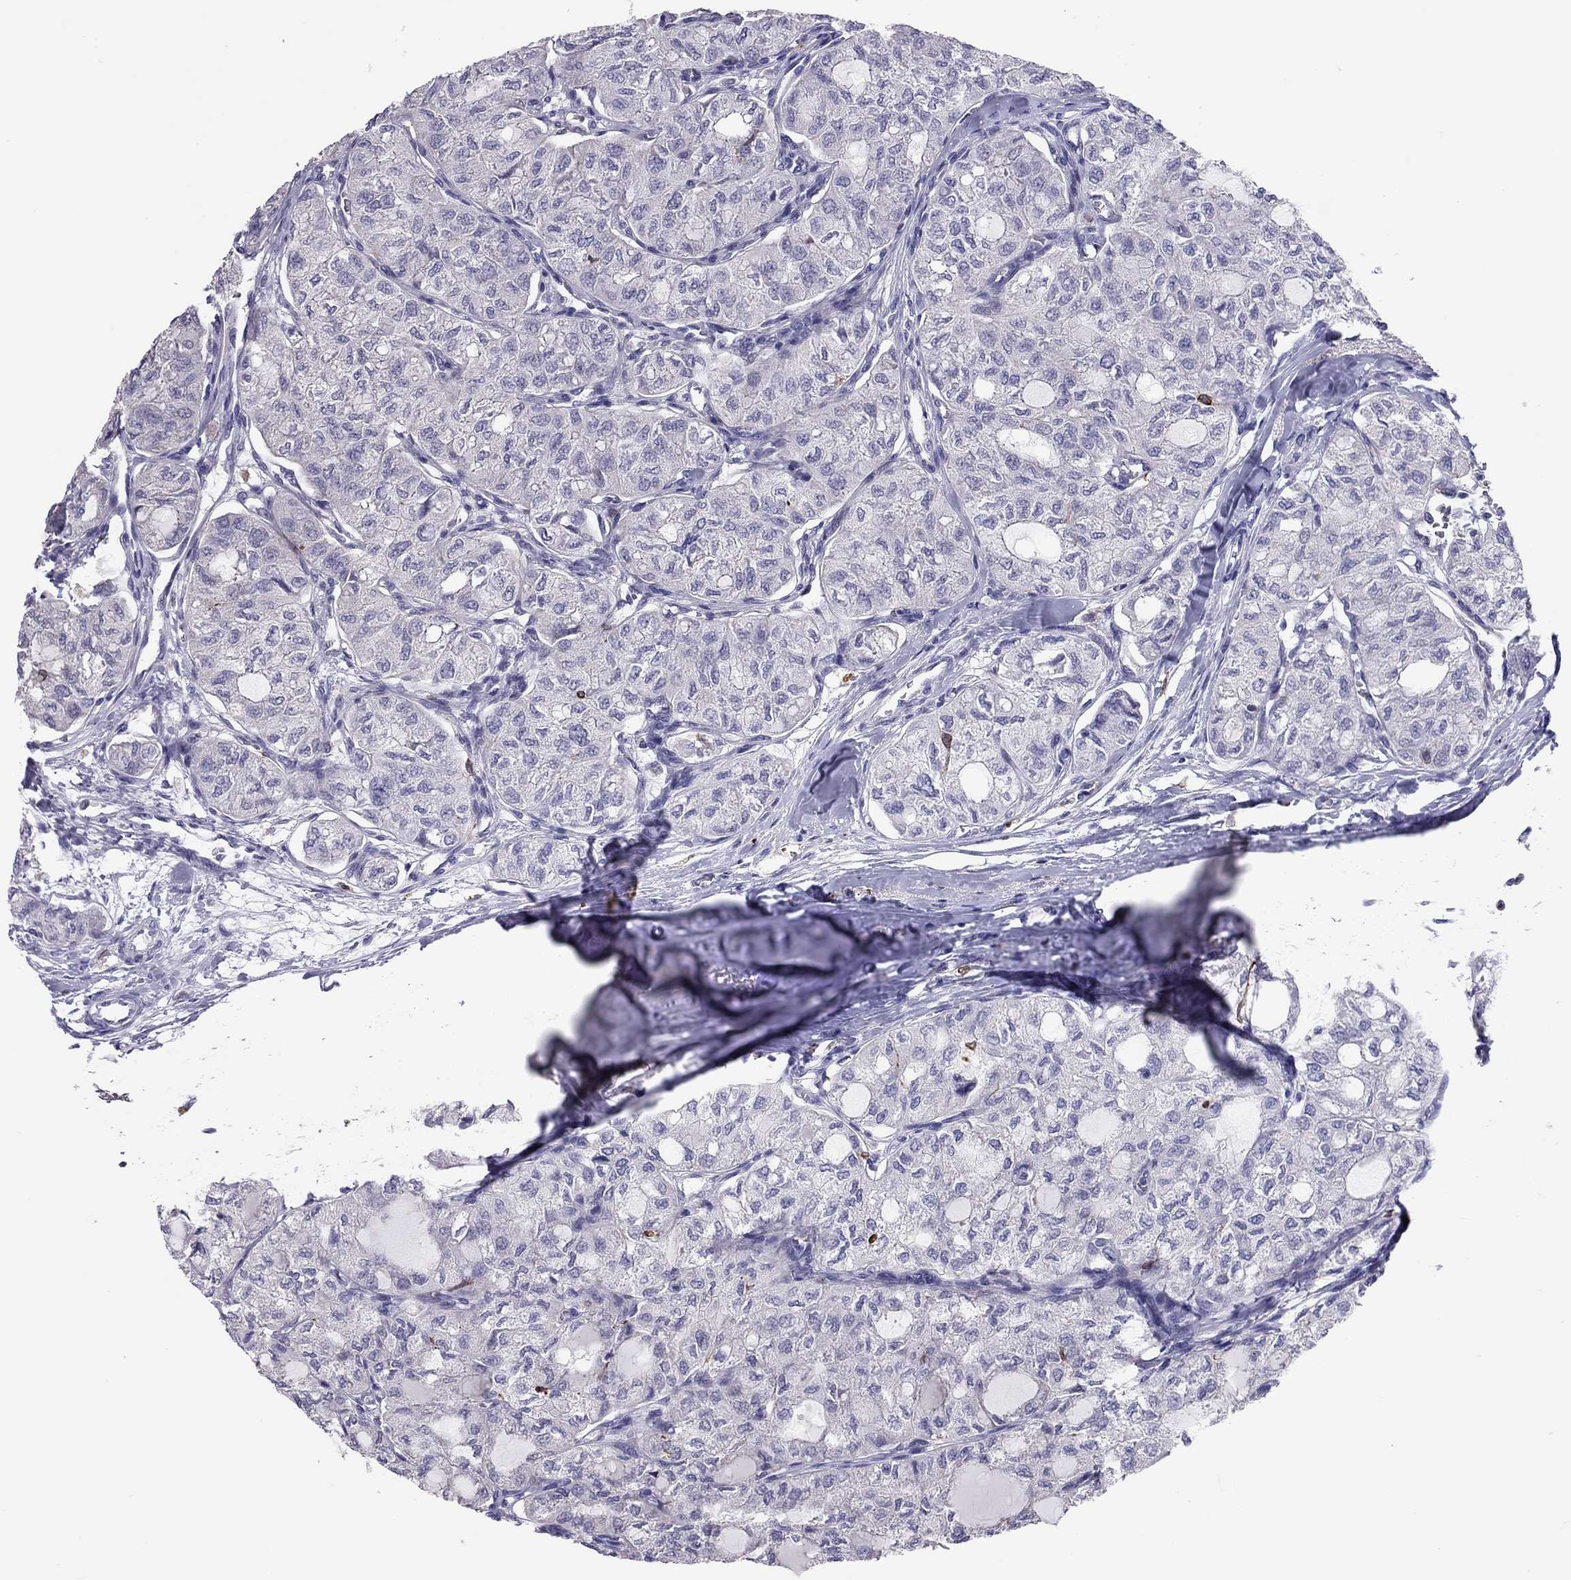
{"staining": {"intensity": "negative", "quantity": "none", "location": "none"}, "tissue": "thyroid cancer", "cell_type": "Tumor cells", "image_type": "cancer", "snomed": [{"axis": "morphology", "description": "Follicular adenoma carcinoma, NOS"}, {"axis": "topography", "description": "Thyroid gland"}], "caption": "IHC histopathology image of human thyroid follicular adenoma carcinoma stained for a protein (brown), which shows no positivity in tumor cells.", "gene": "ADORA2A", "patient": {"sex": "male", "age": 75}}